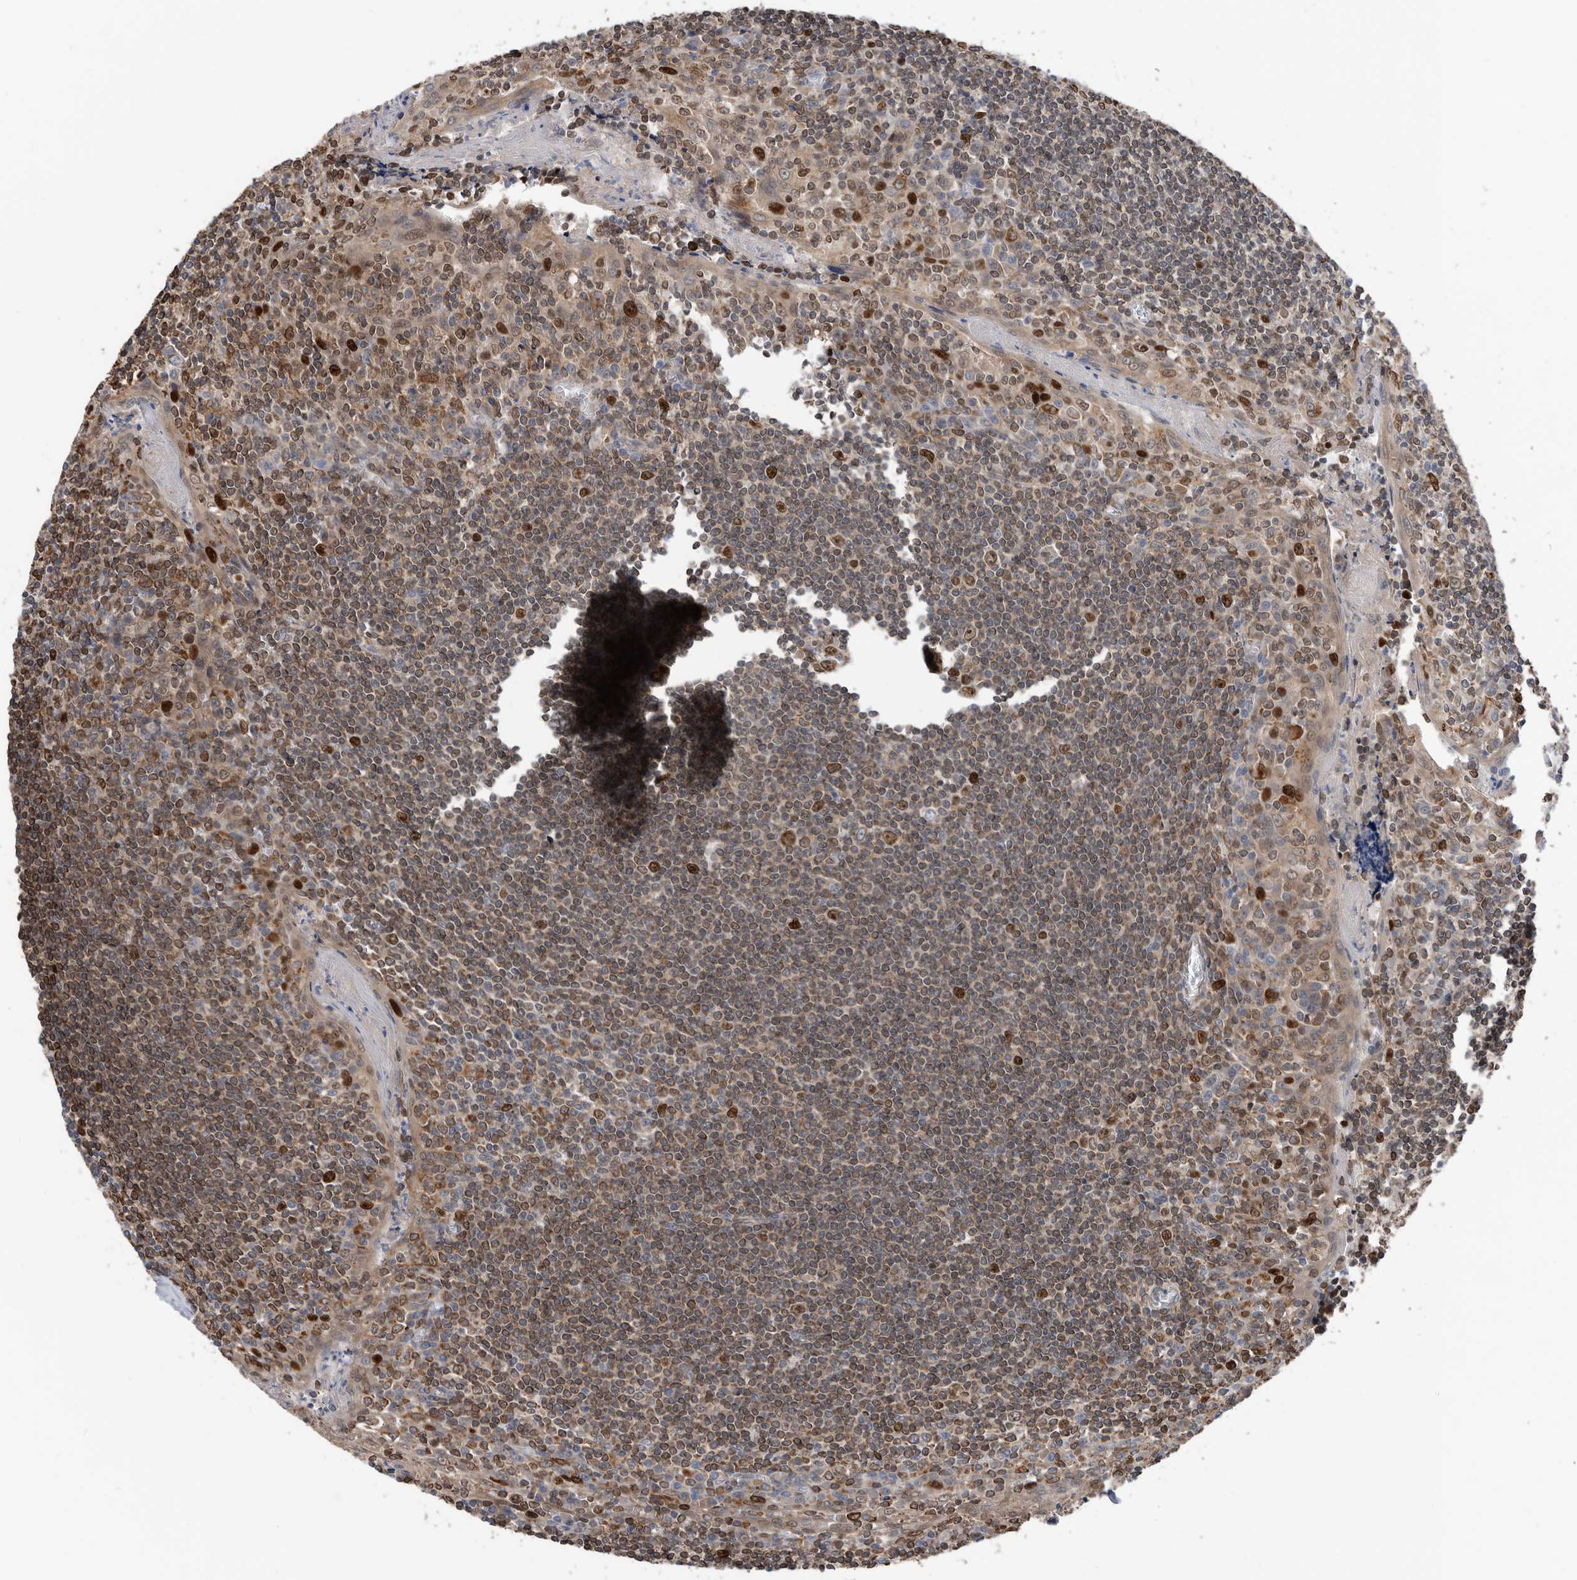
{"staining": {"intensity": "moderate", "quantity": "25%-75%", "location": "cytoplasmic/membranous,nuclear"}, "tissue": "tonsil", "cell_type": "Germinal center cells", "image_type": "normal", "snomed": [{"axis": "morphology", "description": "Normal tissue, NOS"}, {"axis": "topography", "description": "Tonsil"}], "caption": "High-power microscopy captured an immunohistochemistry photomicrograph of benign tonsil, revealing moderate cytoplasmic/membranous,nuclear positivity in approximately 25%-75% of germinal center cells.", "gene": "ATAD2", "patient": {"sex": "male", "age": 27}}